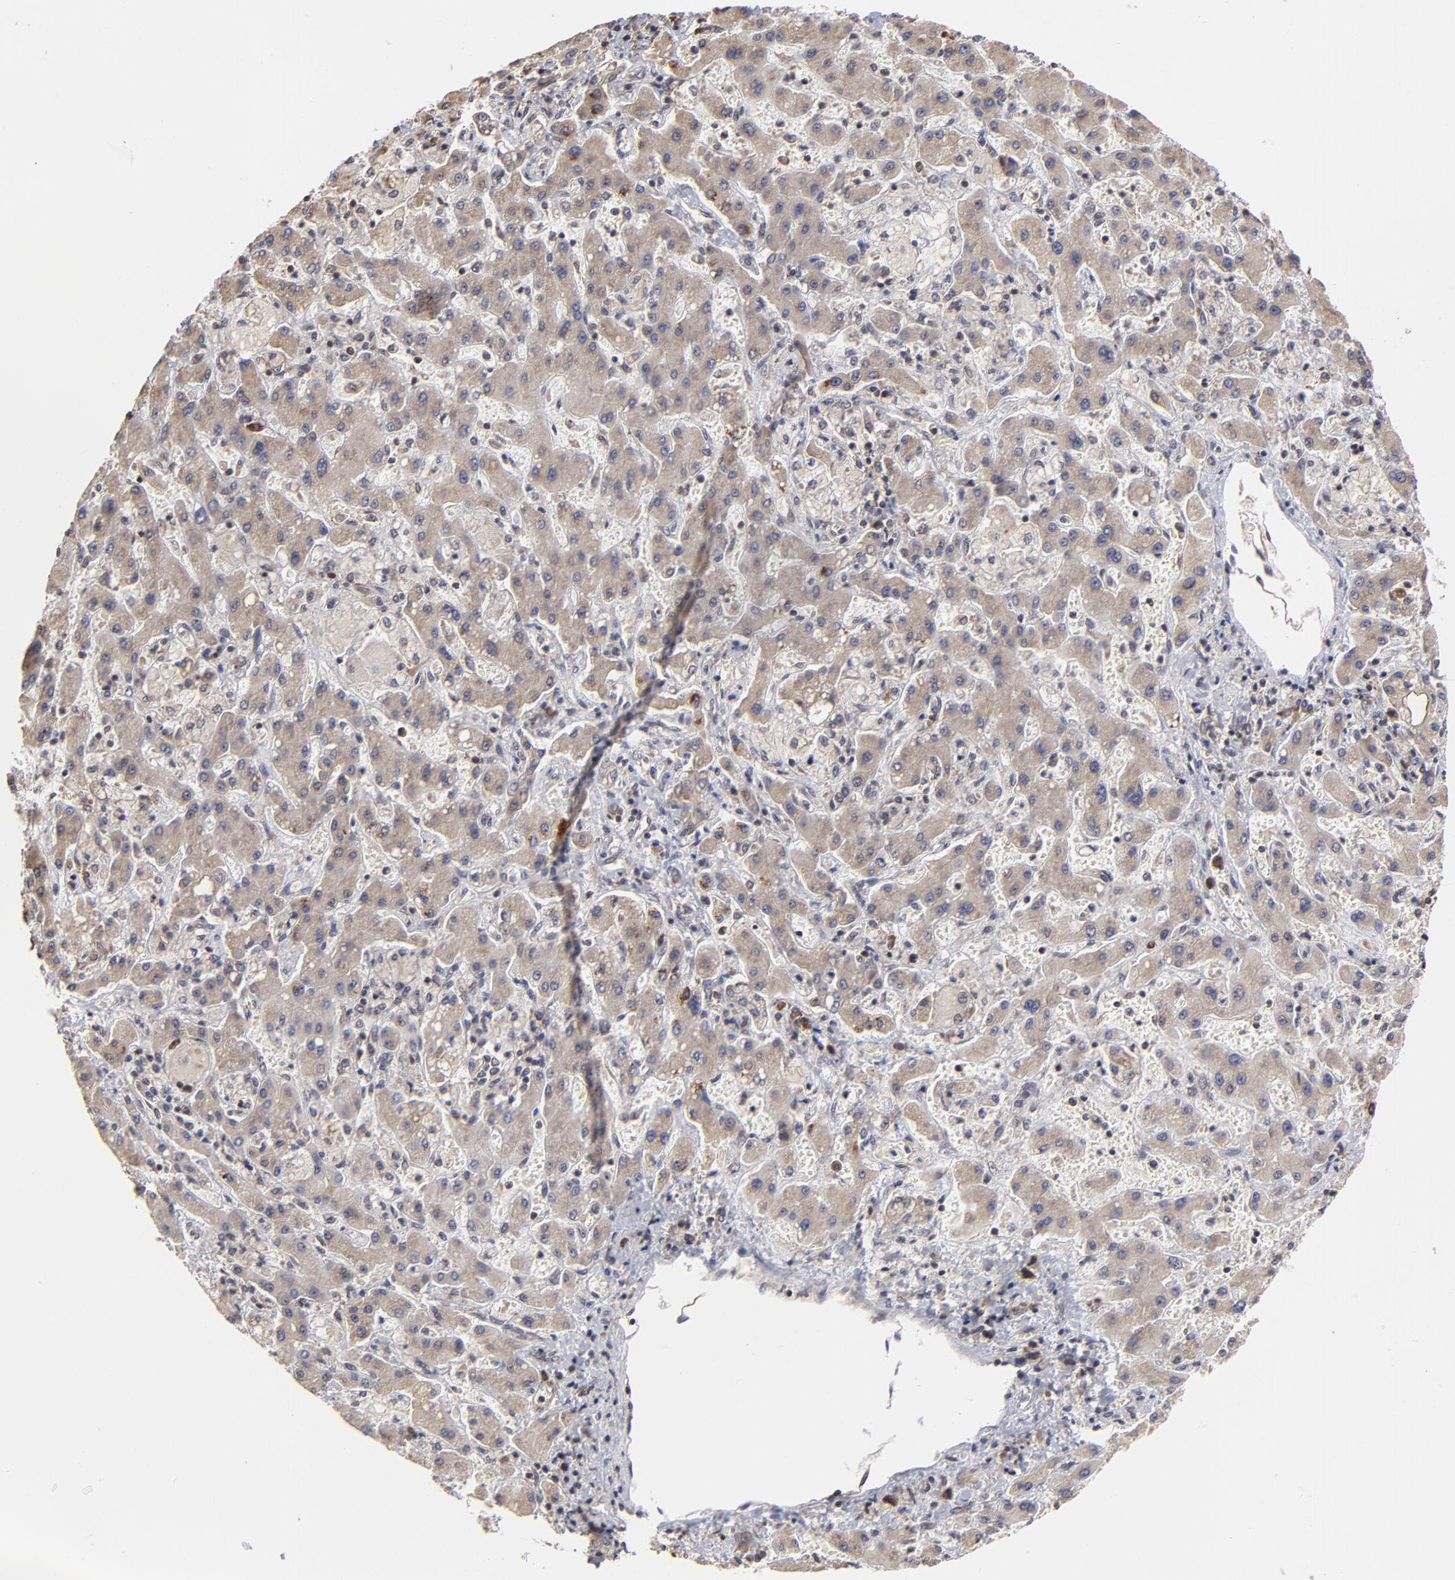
{"staining": {"intensity": "weak", "quantity": ">75%", "location": "cytoplasmic/membranous"}, "tissue": "liver cancer", "cell_type": "Tumor cells", "image_type": "cancer", "snomed": [{"axis": "morphology", "description": "Cholangiocarcinoma"}, {"axis": "topography", "description": "Liver"}], "caption": "IHC (DAB (3,3'-diaminobenzidine)) staining of human liver cholangiocarcinoma demonstrates weak cytoplasmic/membranous protein expression in about >75% of tumor cells.", "gene": "BRPF1", "patient": {"sex": "male", "age": 50}}